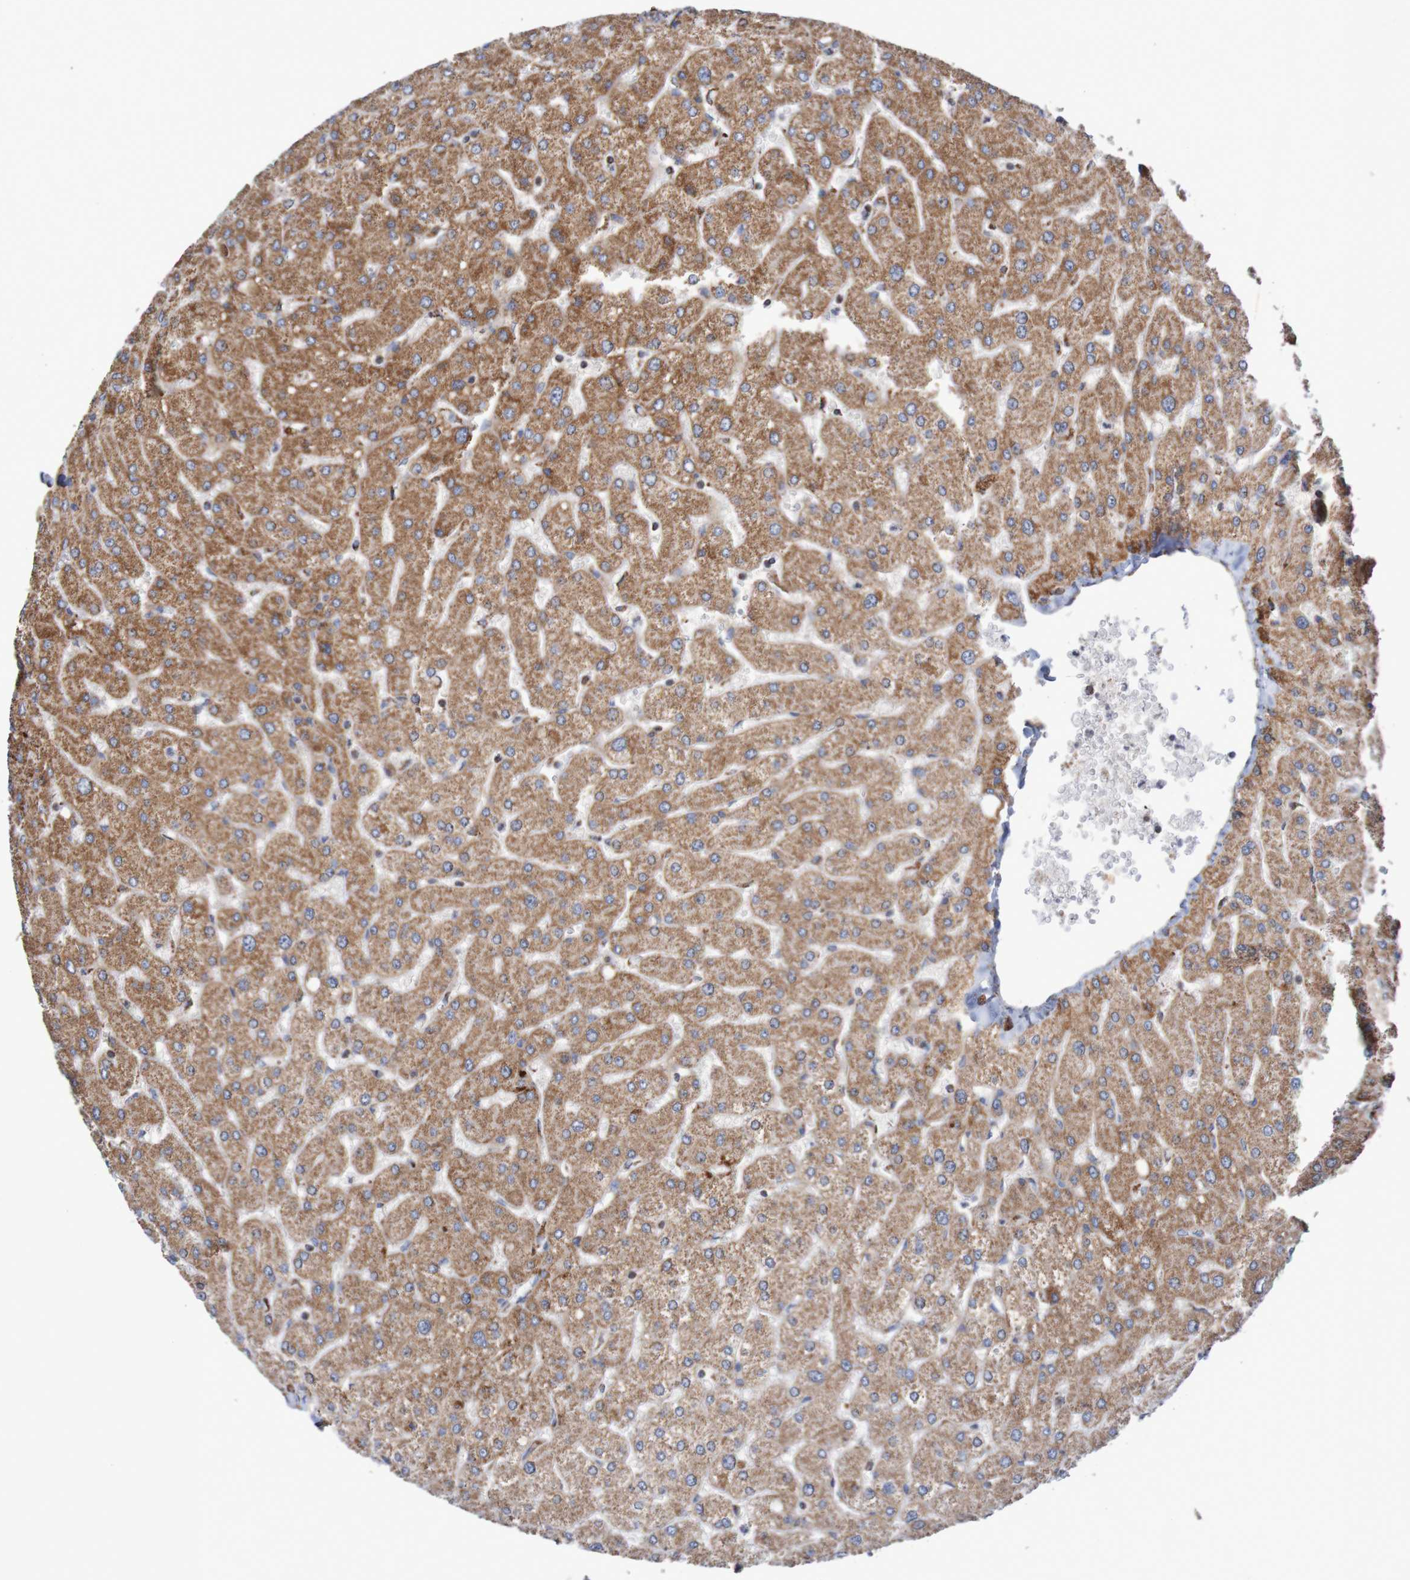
{"staining": {"intensity": "moderate", "quantity": ">75%", "location": "cytoplasmic/membranous"}, "tissue": "liver", "cell_type": "Cholangiocytes", "image_type": "normal", "snomed": [{"axis": "morphology", "description": "Normal tissue, NOS"}, {"axis": "topography", "description": "Liver"}], "caption": "Immunohistochemical staining of normal liver exhibits >75% levels of moderate cytoplasmic/membranous protein expression in about >75% of cholangiocytes.", "gene": "MMEL1", "patient": {"sex": "male", "age": 55}}